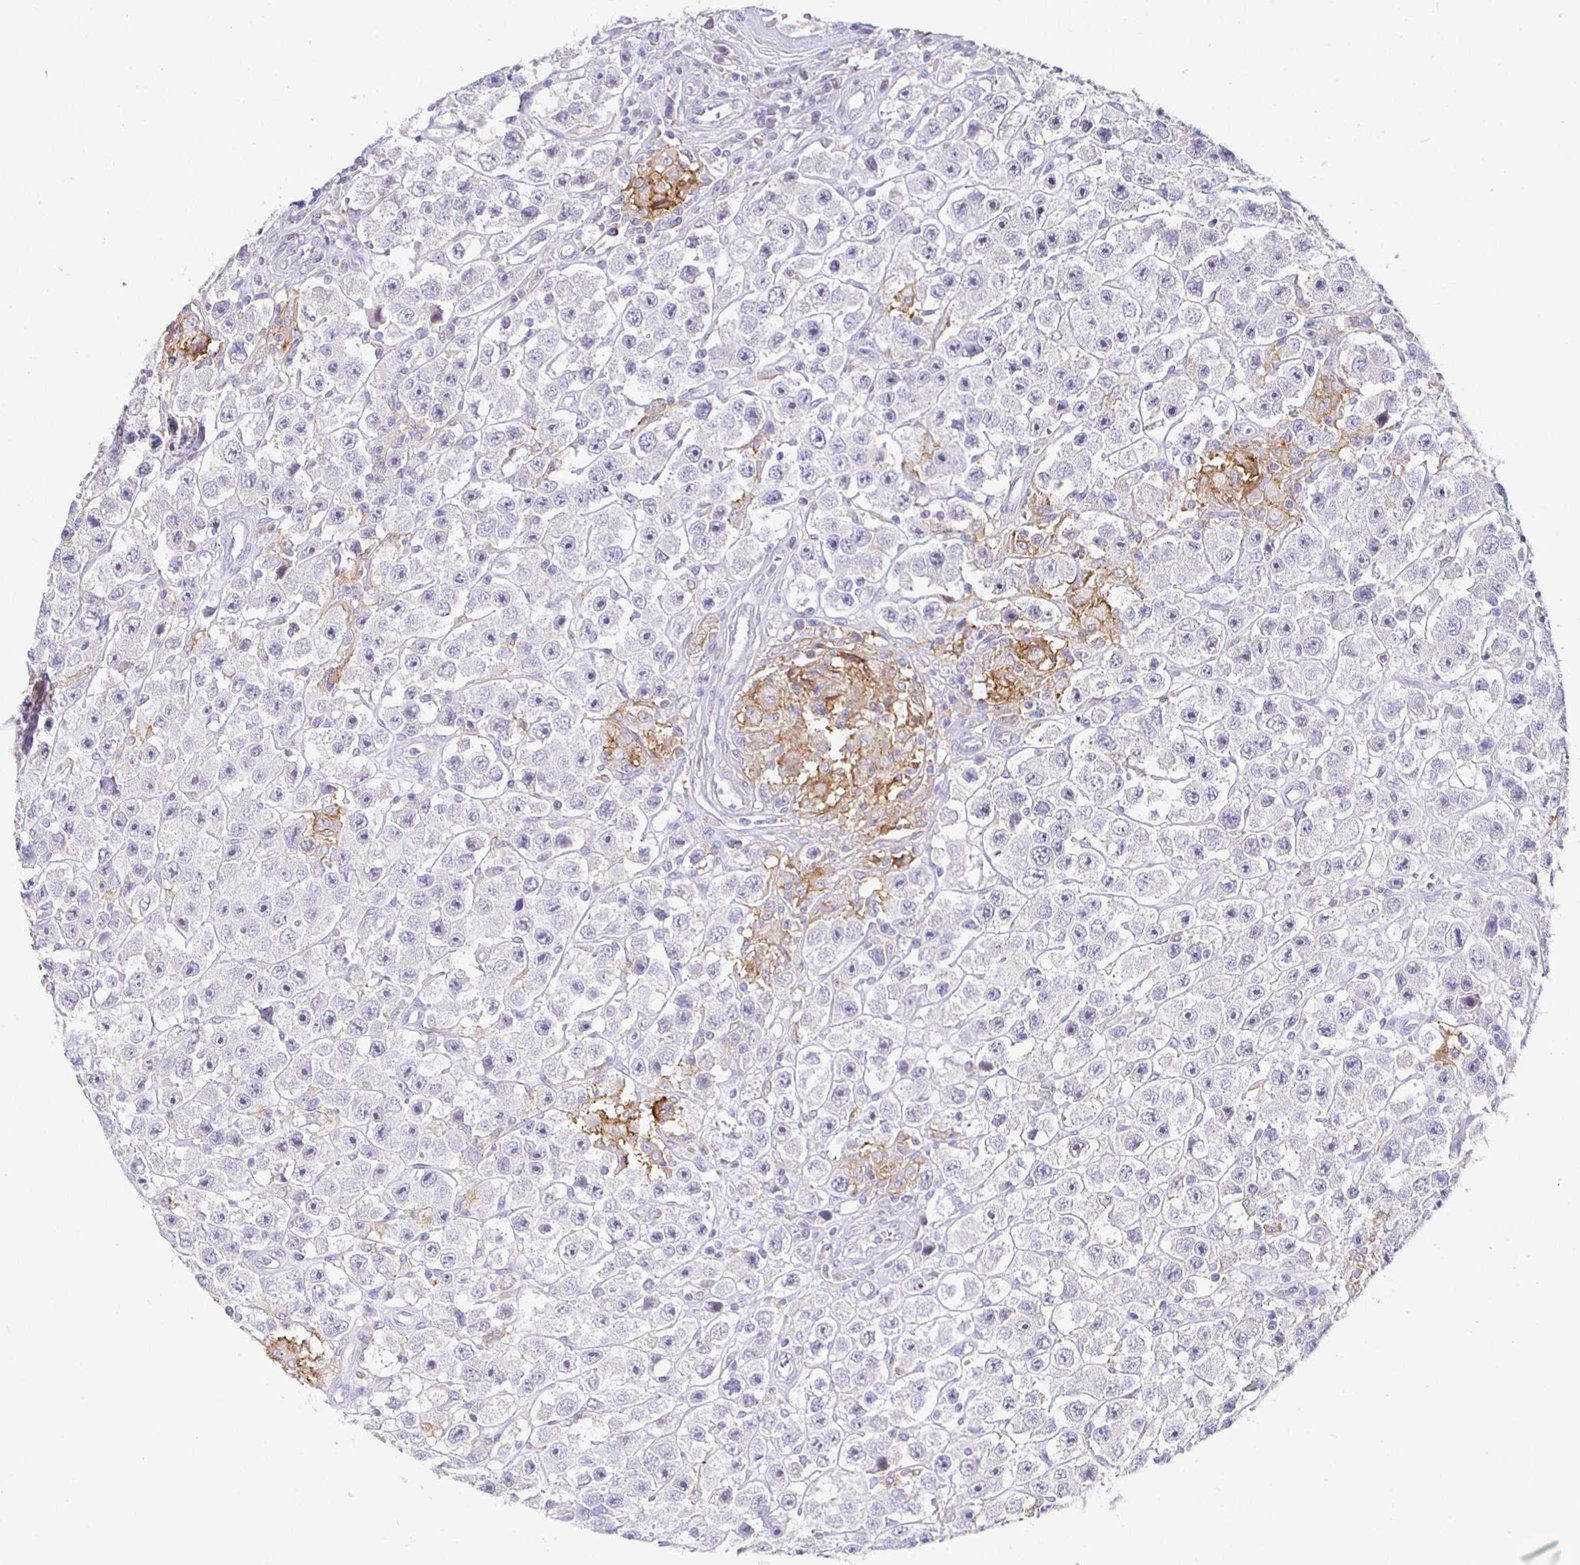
{"staining": {"intensity": "negative", "quantity": "none", "location": "none"}, "tissue": "testis cancer", "cell_type": "Tumor cells", "image_type": "cancer", "snomed": [{"axis": "morphology", "description": "Seminoma, NOS"}, {"axis": "topography", "description": "Testis"}], "caption": "An immunohistochemistry (IHC) image of testis cancer (seminoma) is shown. There is no staining in tumor cells of testis cancer (seminoma).", "gene": "SIRPA", "patient": {"sex": "male", "age": 45}}